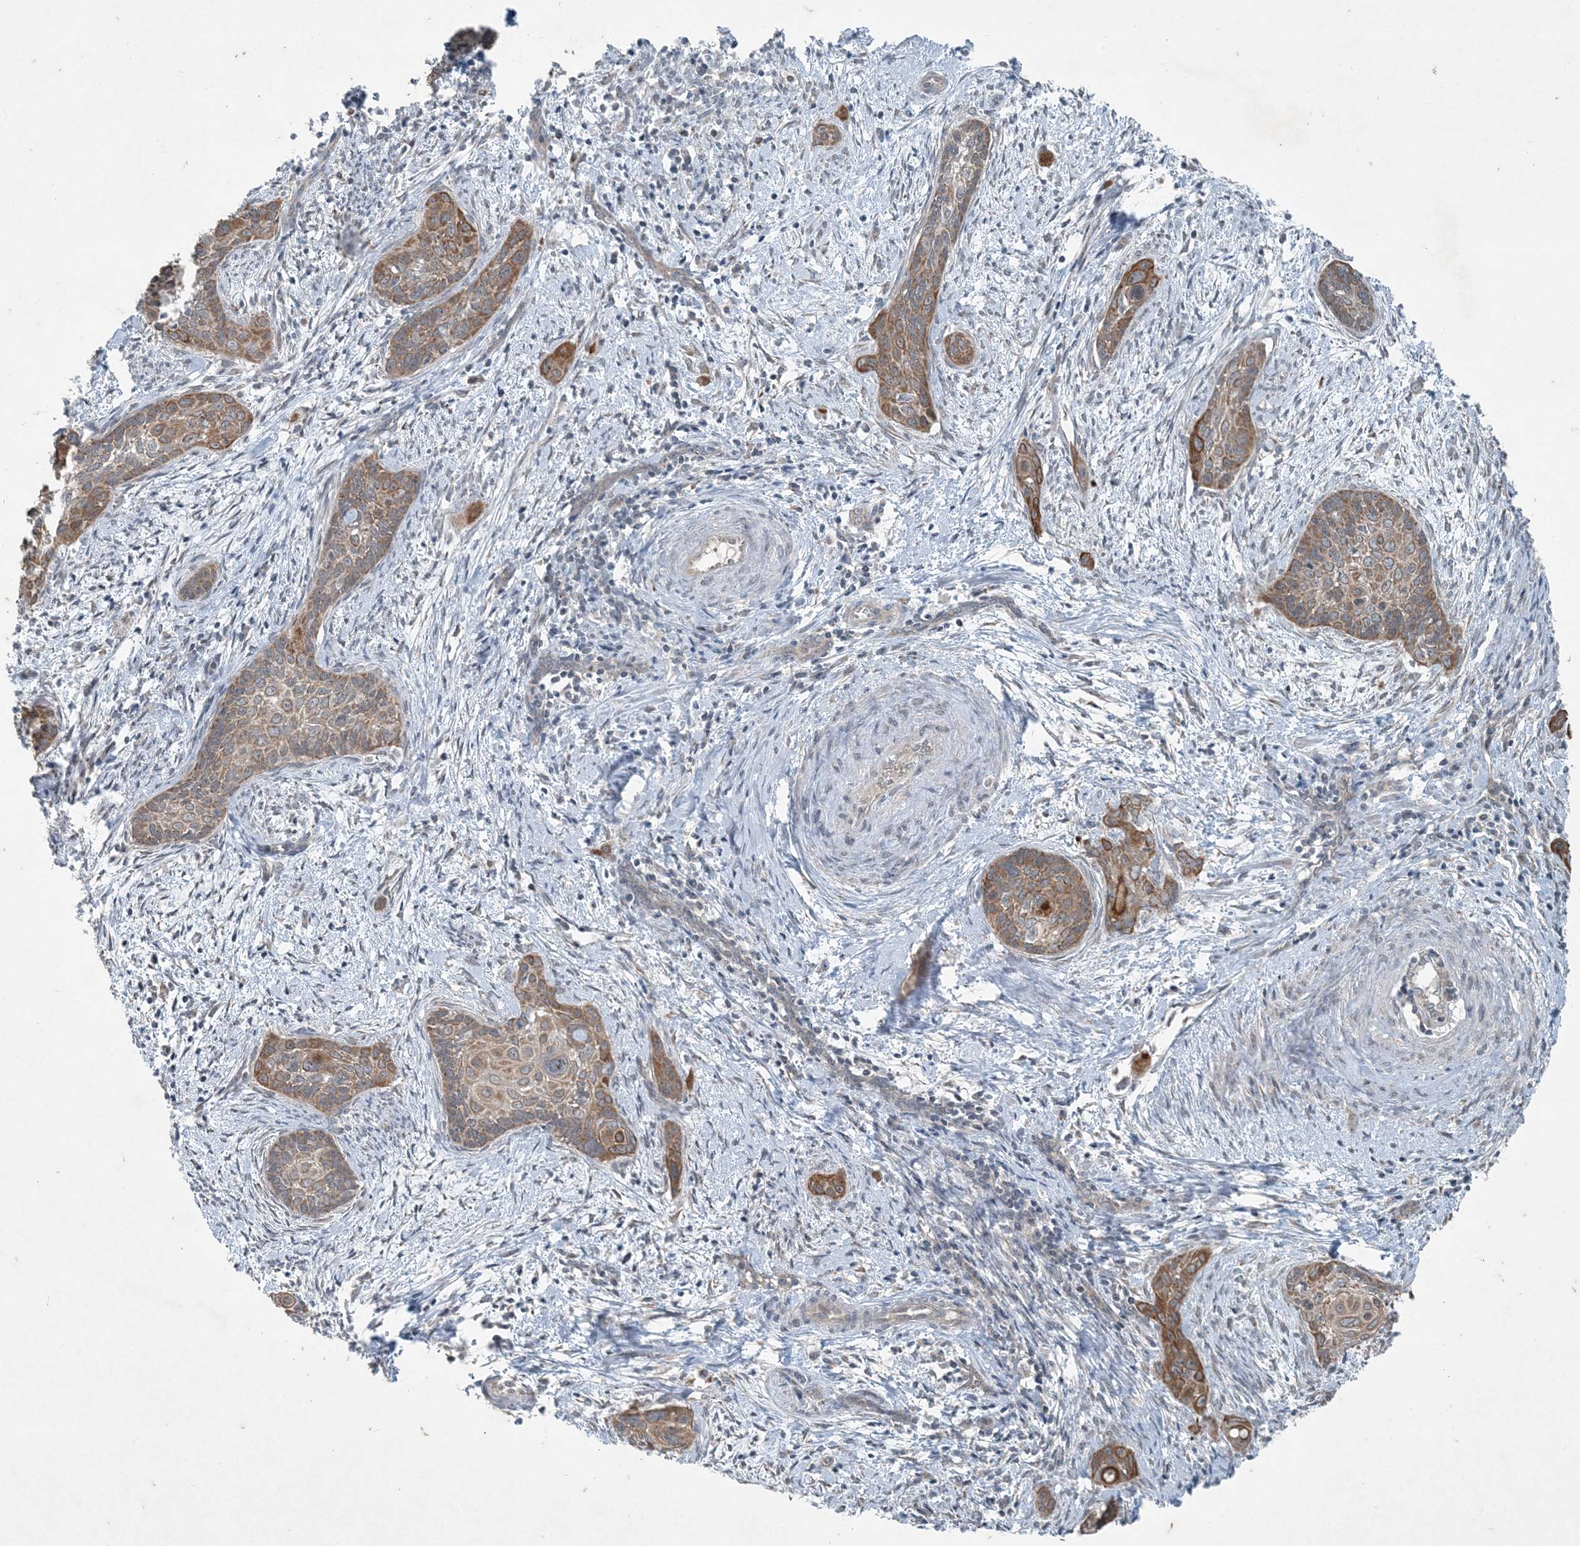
{"staining": {"intensity": "moderate", "quantity": ">75%", "location": "cytoplasmic/membranous"}, "tissue": "cervical cancer", "cell_type": "Tumor cells", "image_type": "cancer", "snomed": [{"axis": "morphology", "description": "Squamous cell carcinoma, NOS"}, {"axis": "topography", "description": "Cervix"}], "caption": "Immunohistochemical staining of cervical cancer demonstrates medium levels of moderate cytoplasmic/membranous protein staining in approximately >75% of tumor cells.", "gene": "PC", "patient": {"sex": "female", "age": 33}}